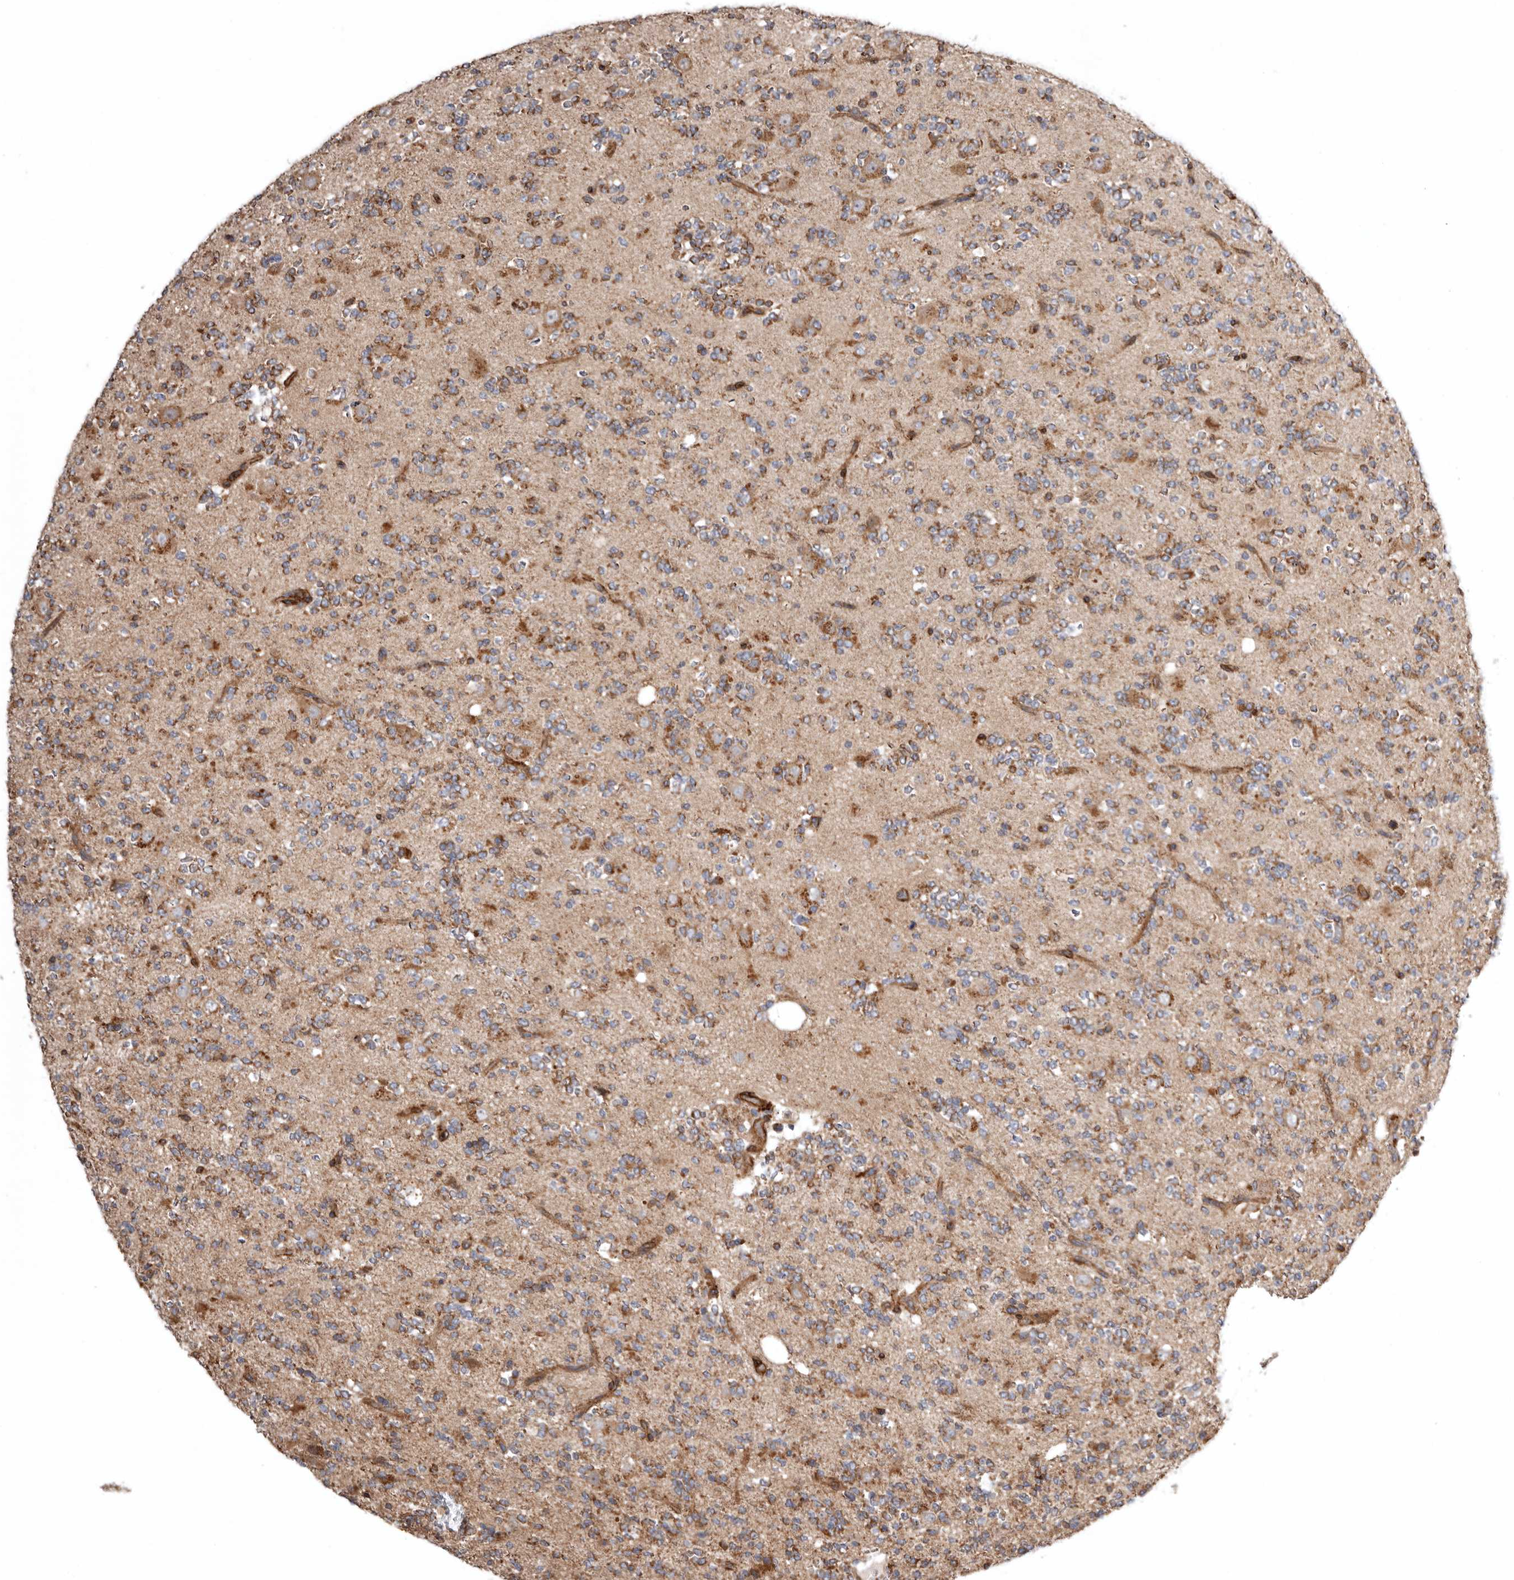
{"staining": {"intensity": "strong", "quantity": "25%-75%", "location": "cytoplasmic/membranous"}, "tissue": "glioma", "cell_type": "Tumor cells", "image_type": "cancer", "snomed": [{"axis": "morphology", "description": "Glioma, malignant, High grade"}, {"axis": "topography", "description": "Brain"}], "caption": "Malignant glioma (high-grade) stained with IHC displays strong cytoplasmic/membranous expression in approximately 25%-75% of tumor cells. The staining was performed using DAB (3,3'-diaminobenzidine), with brown indicating positive protein expression. Nuclei are stained blue with hematoxylin.", "gene": "PROKR1", "patient": {"sex": "female", "age": 62}}